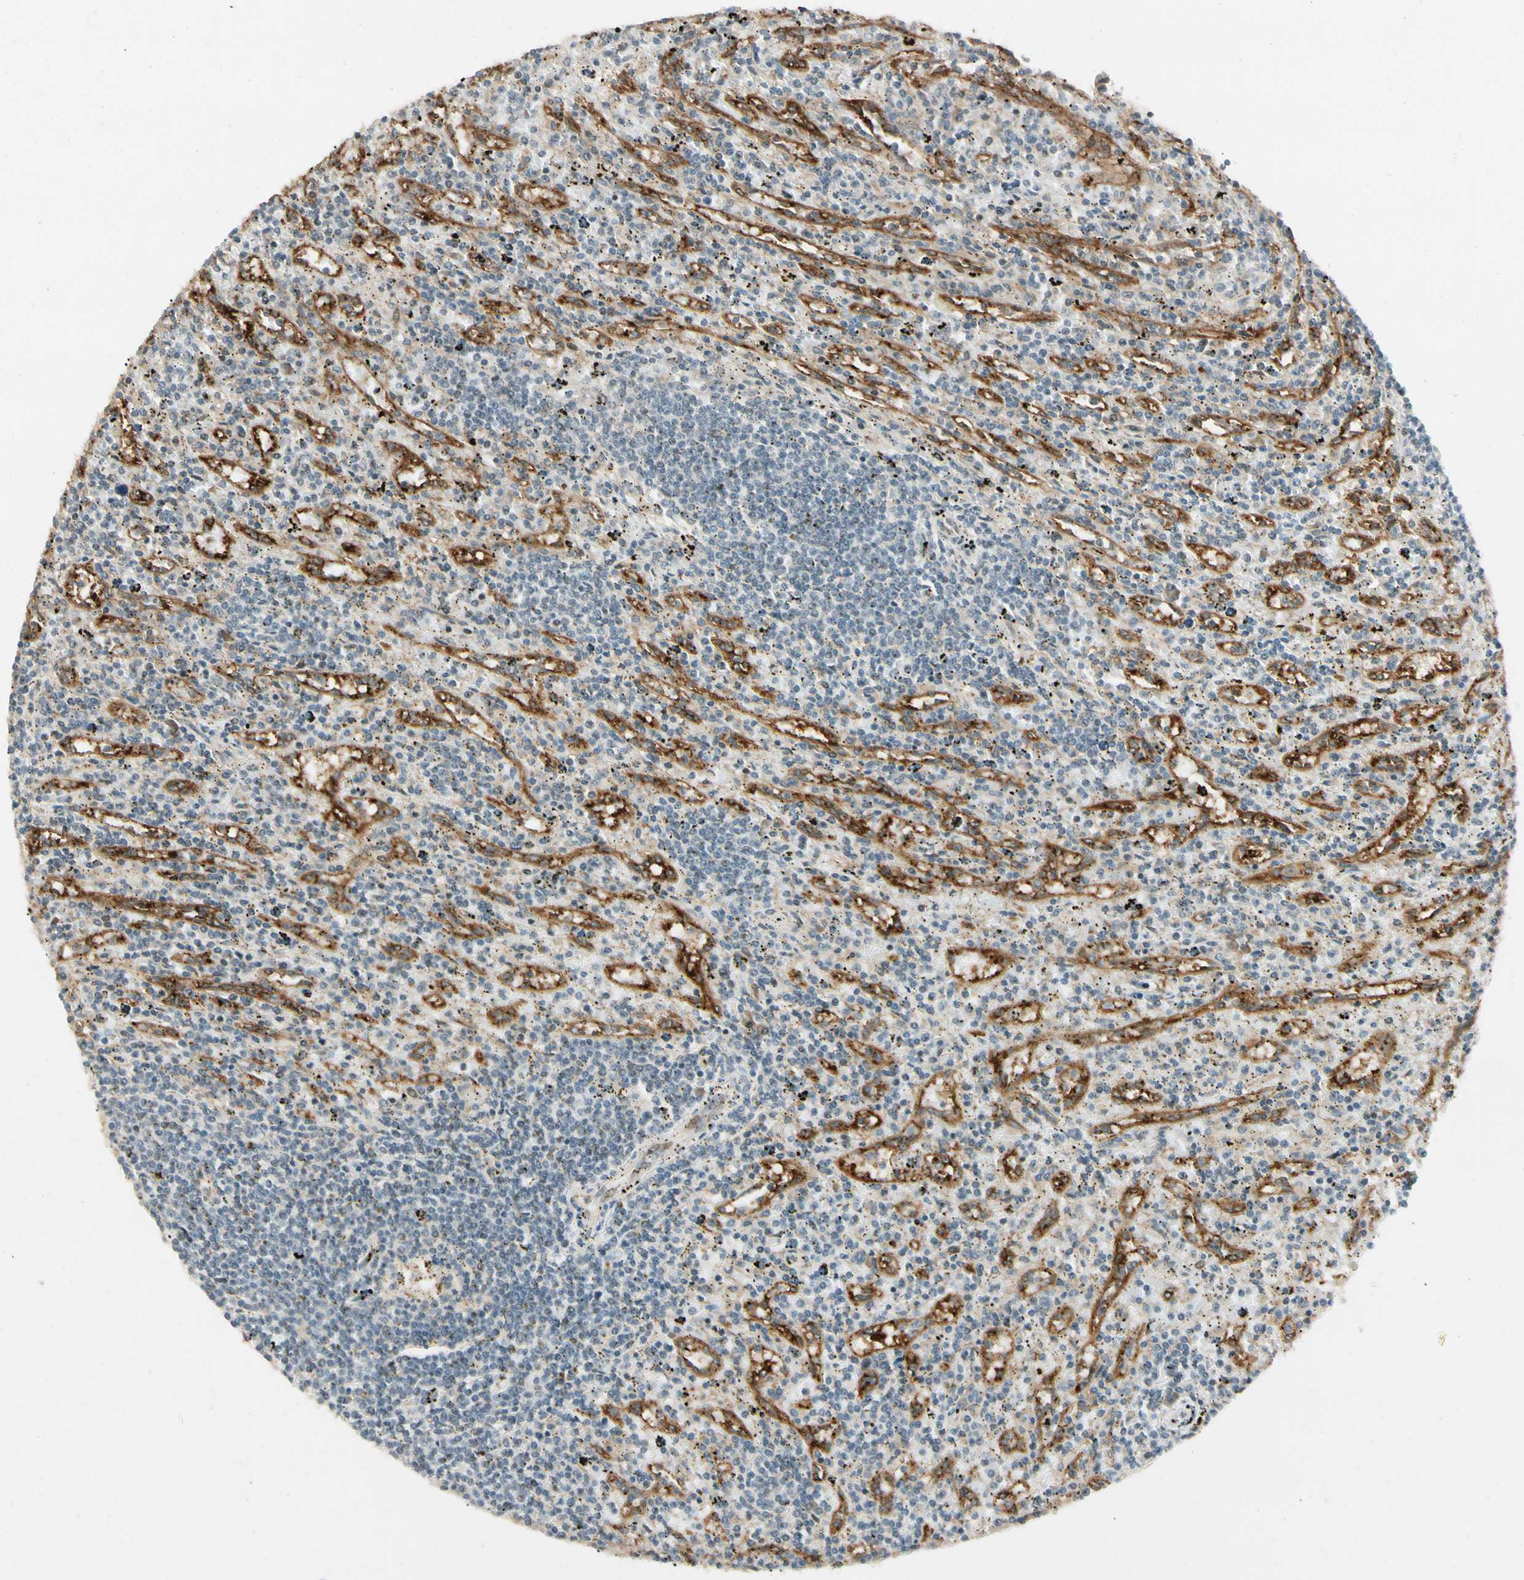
{"staining": {"intensity": "negative", "quantity": "none", "location": "none"}, "tissue": "lymphoma", "cell_type": "Tumor cells", "image_type": "cancer", "snomed": [{"axis": "morphology", "description": "Malignant lymphoma, non-Hodgkin's type, Low grade"}, {"axis": "topography", "description": "Spleen"}], "caption": "The IHC photomicrograph has no significant expression in tumor cells of lymphoma tissue.", "gene": "FNDC3B", "patient": {"sex": "male", "age": 76}}